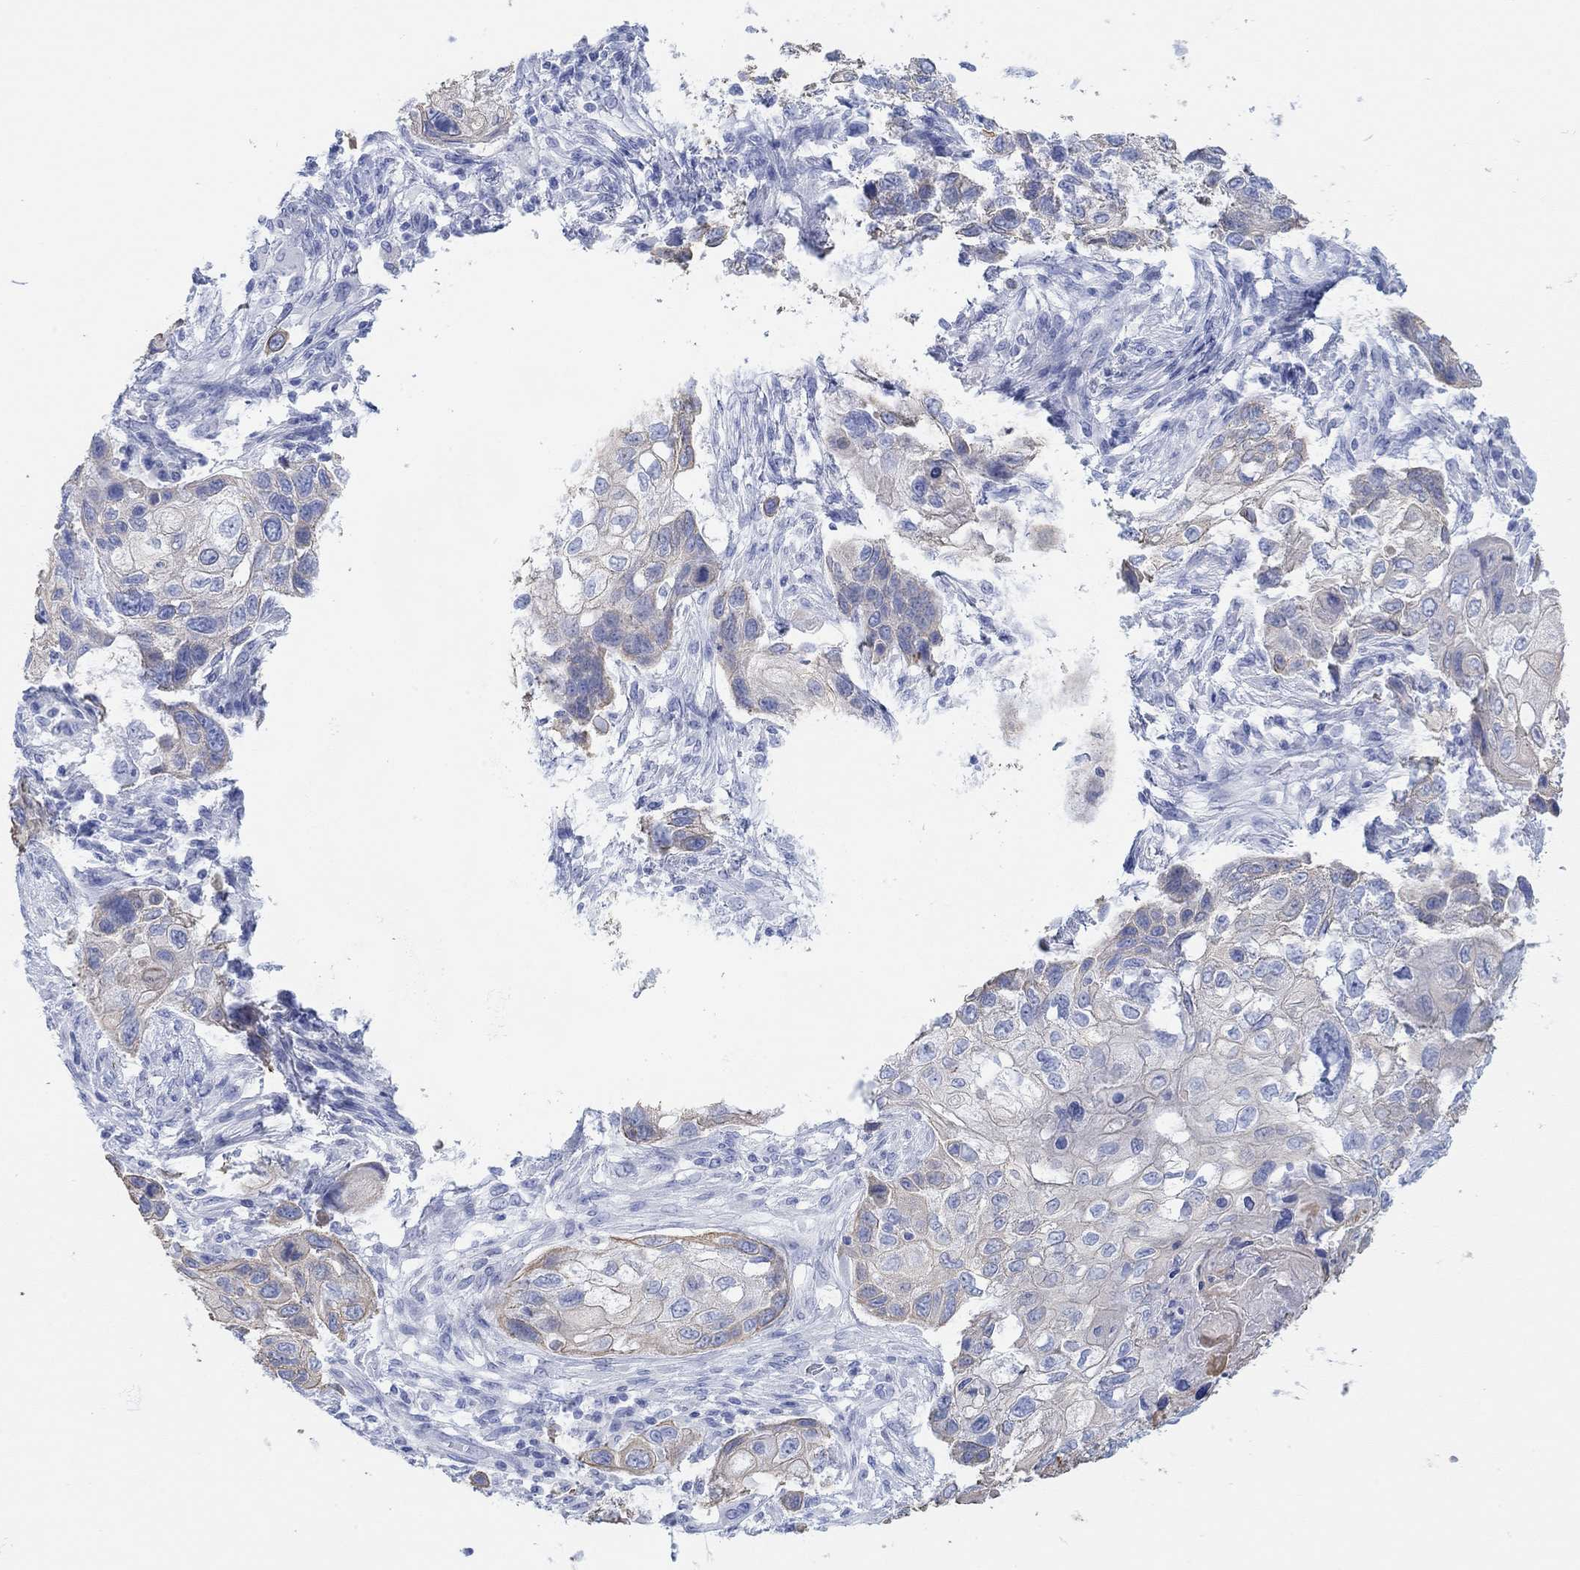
{"staining": {"intensity": "weak", "quantity": "<25%", "location": "cytoplasmic/membranous"}, "tissue": "lung cancer", "cell_type": "Tumor cells", "image_type": "cancer", "snomed": [{"axis": "morphology", "description": "Normal tissue, NOS"}, {"axis": "morphology", "description": "Squamous cell carcinoma, NOS"}, {"axis": "topography", "description": "Bronchus"}, {"axis": "topography", "description": "Lung"}], "caption": "Lung cancer stained for a protein using immunohistochemistry (IHC) demonstrates no staining tumor cells.", "gene": "AK8", "patient": {"sex": "male", "age": 69}}